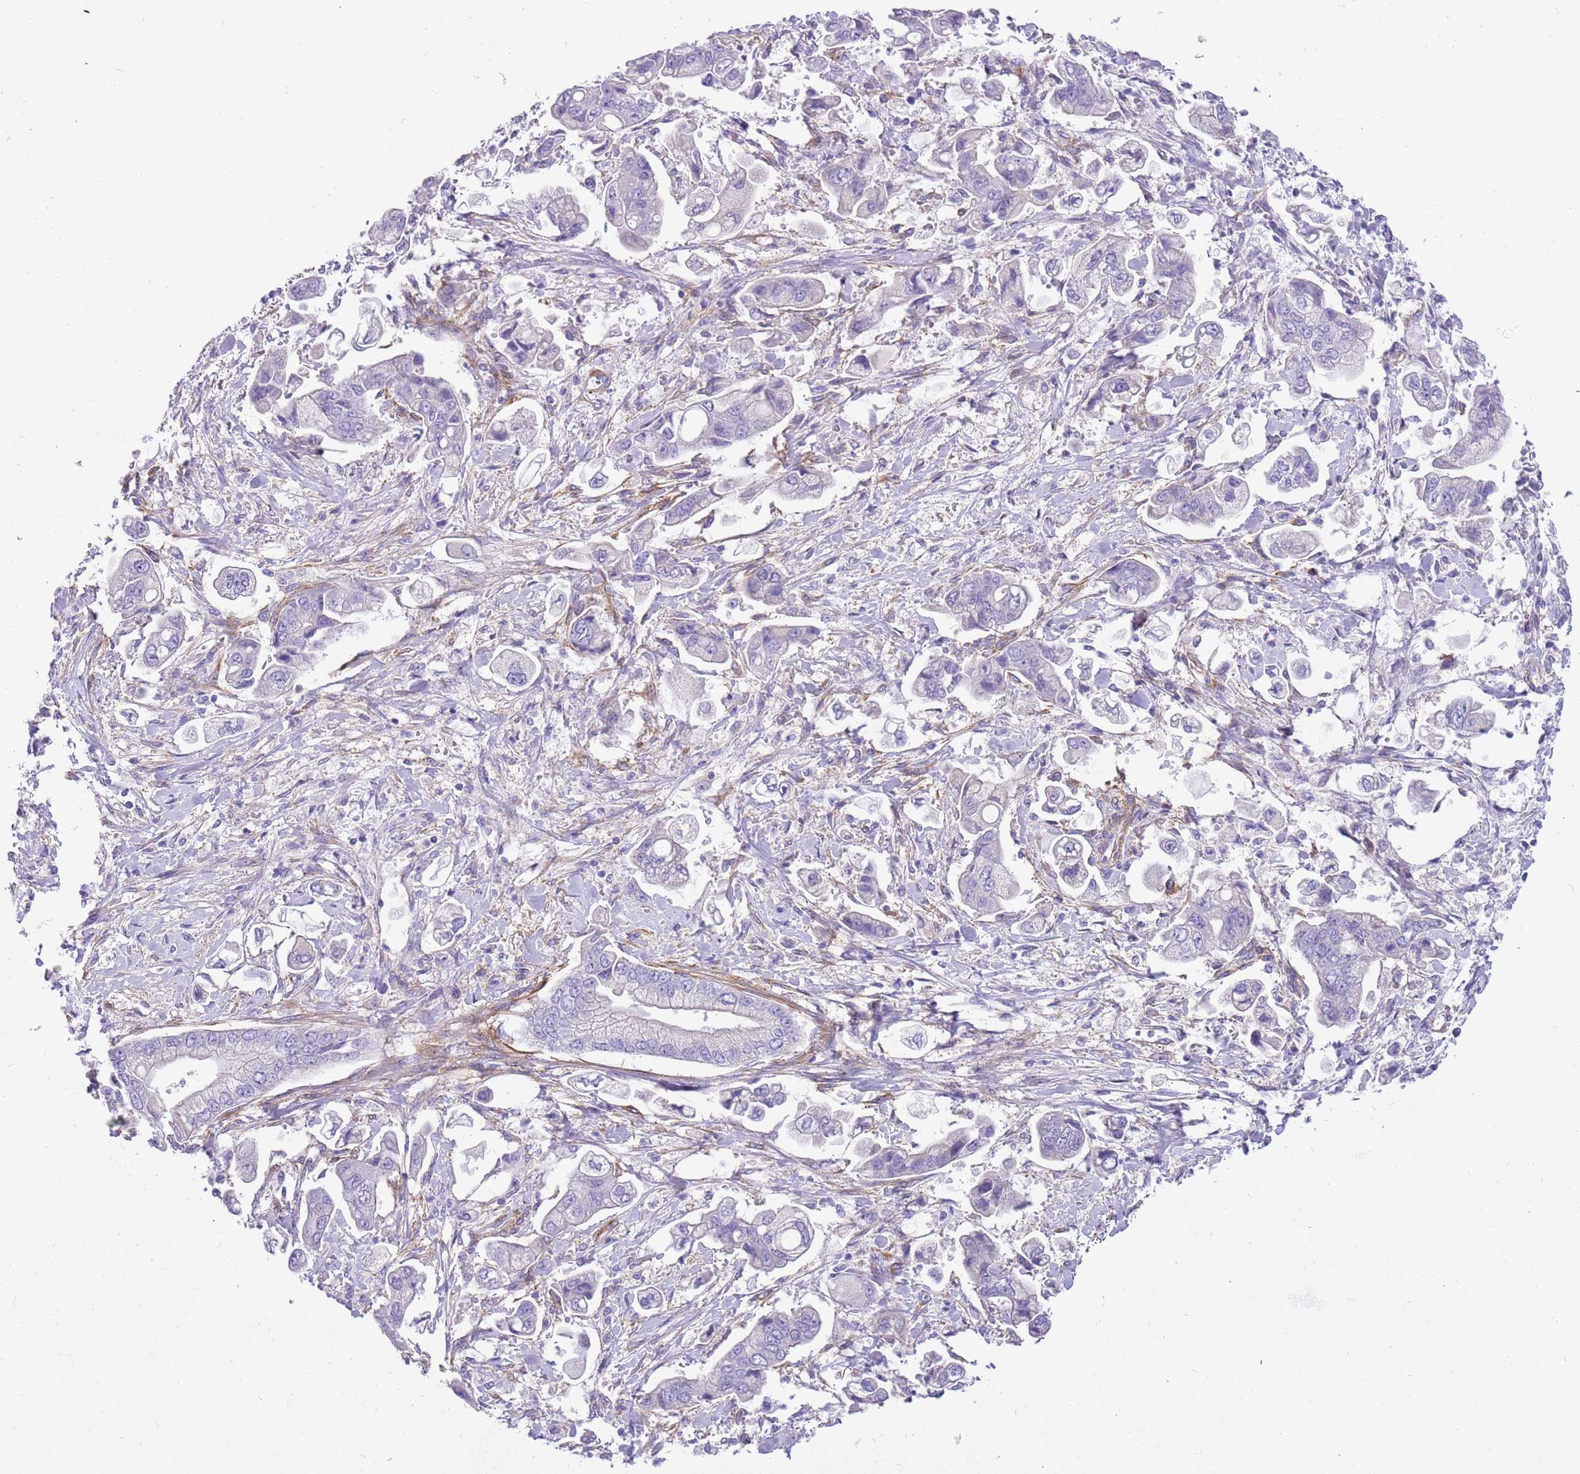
{"staining": {"intensity": "negative", "quantity": "none", "location": "none"}, "tissue": "stomach cancer", "cell_type": "Tumor cells", "image_type": "cancer", "snomed": [{"axis": "morphology", "description": "Adenocarcinoma, NOS"}, {"axis": "topography", "description": "Stomach"}], "caption": "The photomicrograph demonstrates no significant positivity in tumor cells of stomach adenocarcinoma. Brightfield microscopy of immunohistochemistry stained with DAB (brown) and hematoxylin (blue), captured at high magnification.", "gene": "SERINC3", "patient": {"sex": "male", "age": 62}}